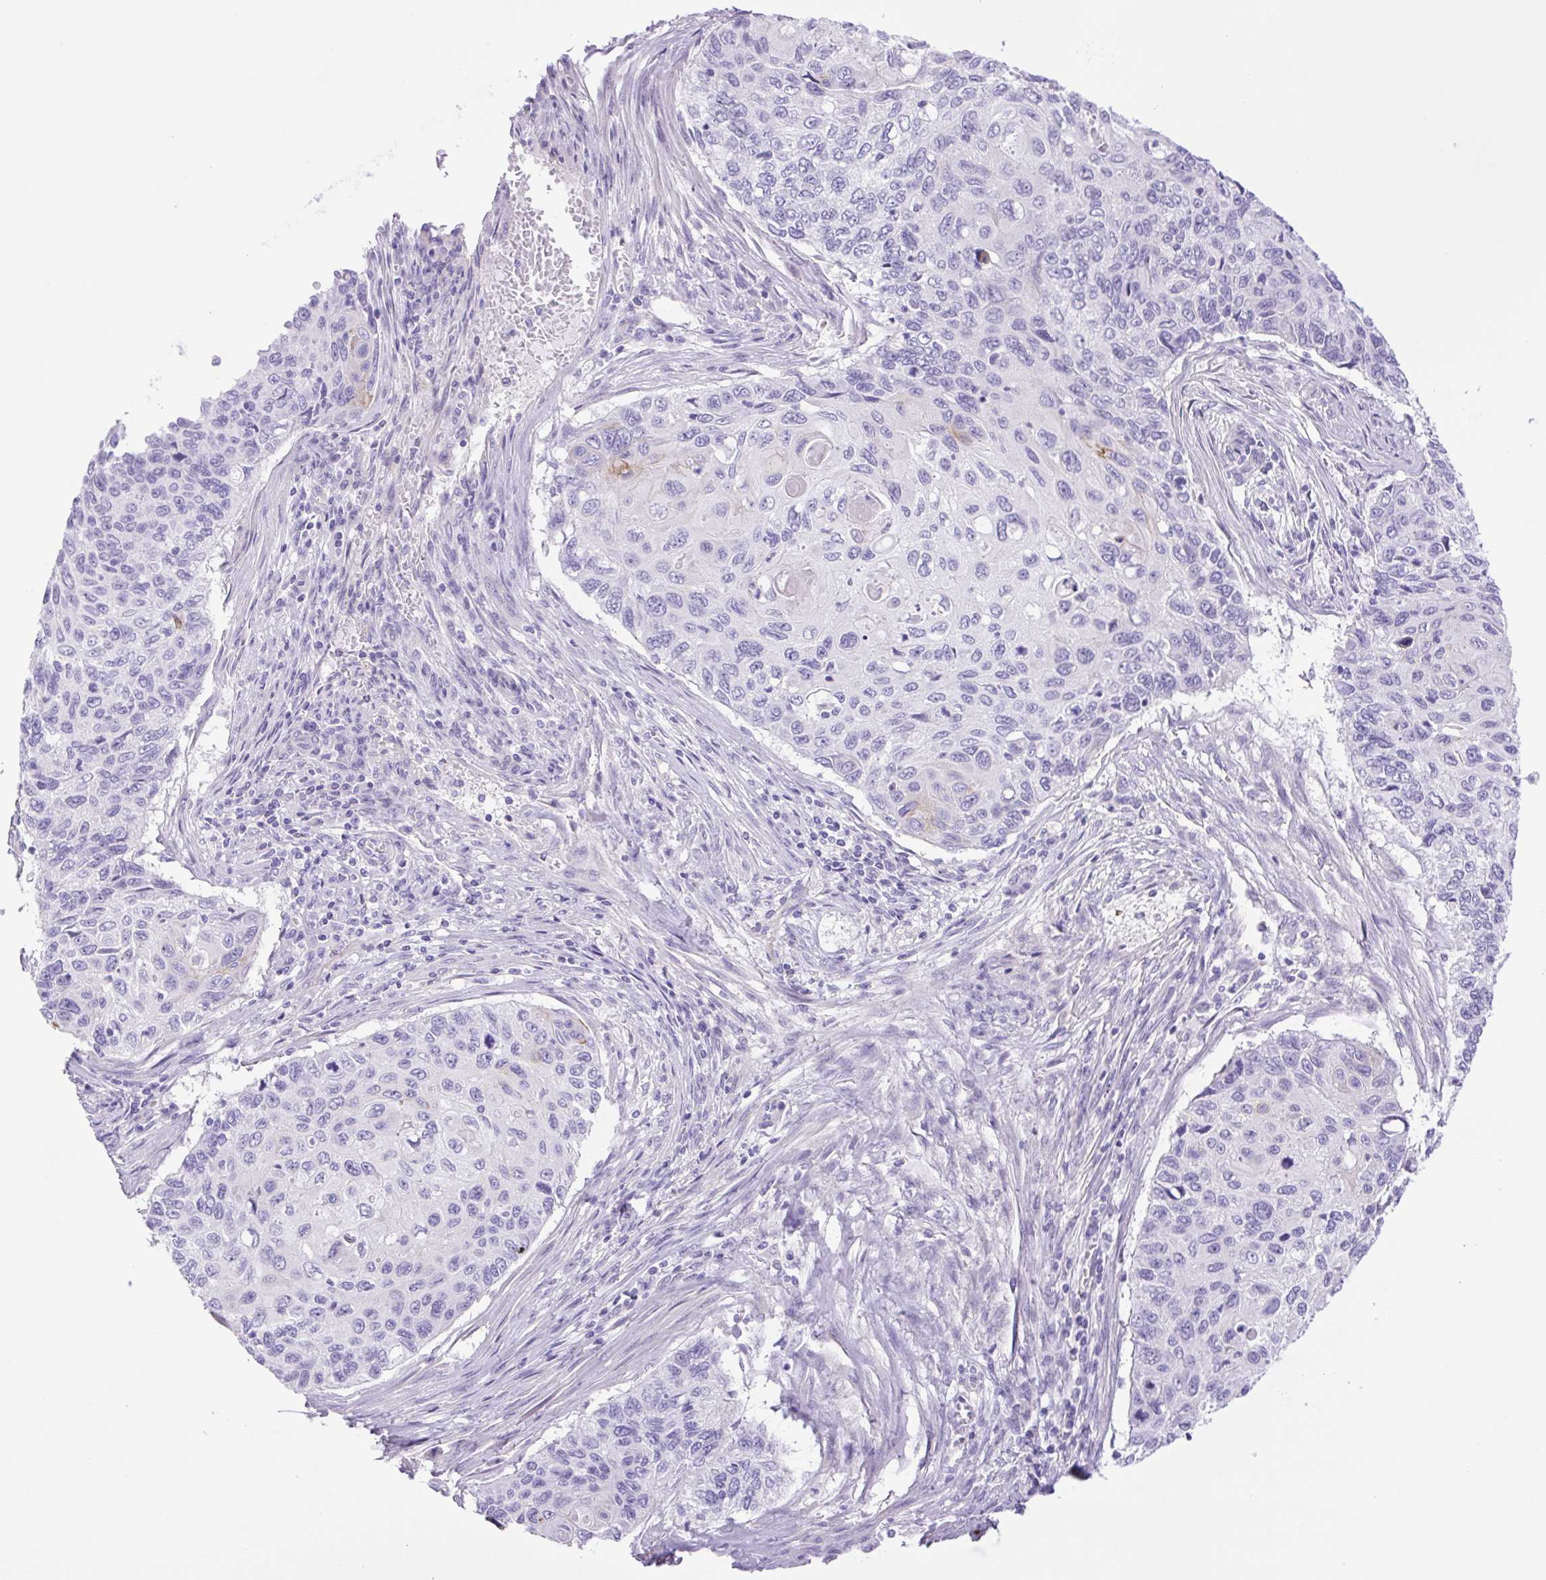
{"staining": {"intensity": "negative", "quantity": "none", "location": "none"}, "tissue": "cervical cancer", "cell_type": "Tumor cells", "image_type": "cancer", "snomed": [{"axis": "morphology", "description": "Squamous cell carcinoma, NOS"}, {"axis": "topography", "description": "Cervix"}], "caption": "Protein analysis of cervical cancer (squamous cell carcinoma) reveals no significant staining in tumor cells.", "gene": "CDSN", "patient": {"sex": "female", "age": 70}}